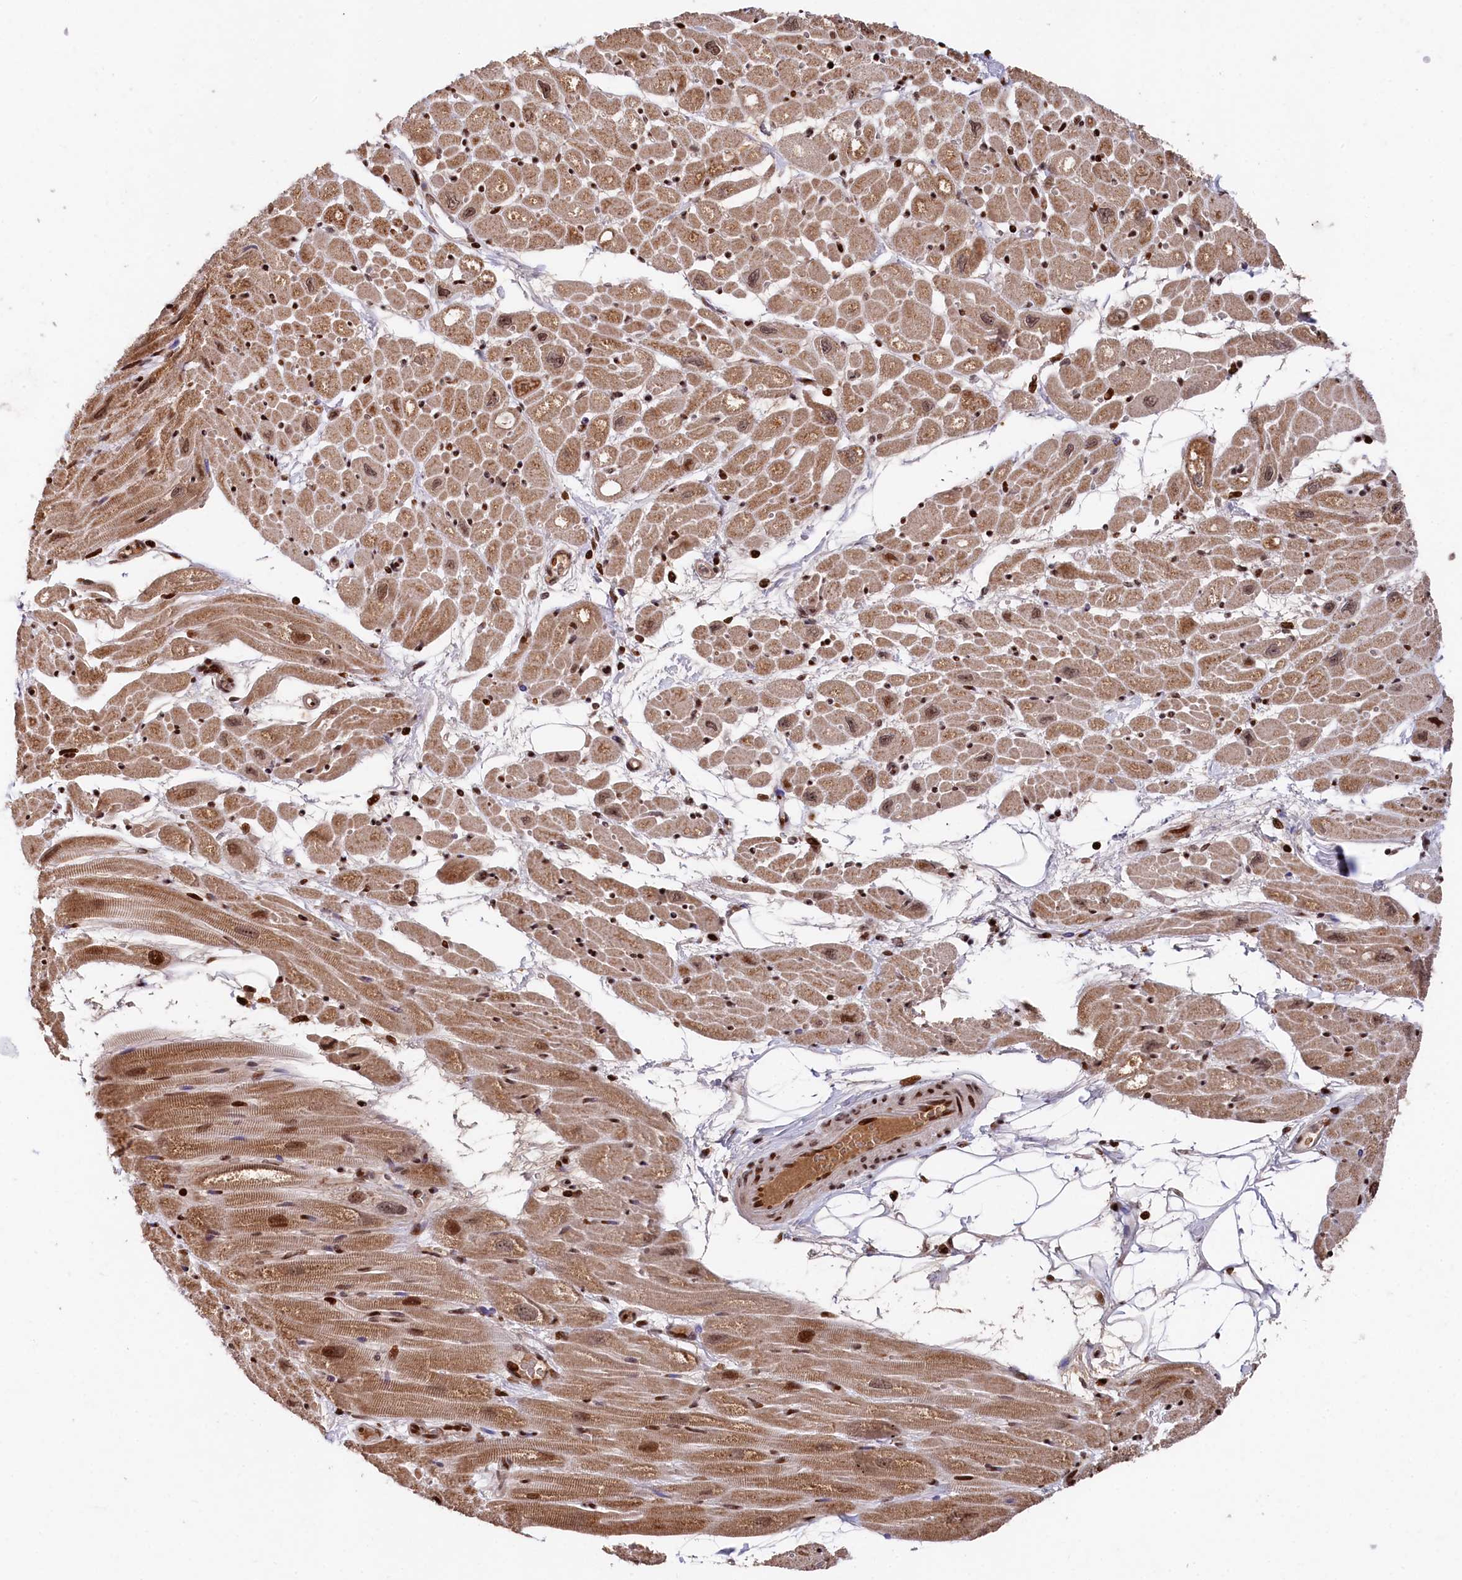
{"staining": {"intensity": "strong", "quantity": ">75%", "location": "cytoplasmic/membranous,nuclear"}, "tissue": "heart muscle", "cell_type": "Cardiomyocytes", "image_type": "normal", "snomed": [{"axis": "morphology", "description": "Normal tissue, NOS"}, {"axis": "topography", "description": "Heart"}], "caption": "Heart muscle stained with DAB immunohistochemistry (IHC) displays high levels of strong cytoplasmic/membranous,nuclear expression in about >75% of cardiomyocytes. Nuclei are stained in blue.", "gene": "MCF2L2", "patient": {"sex": "male", "age": 50}}